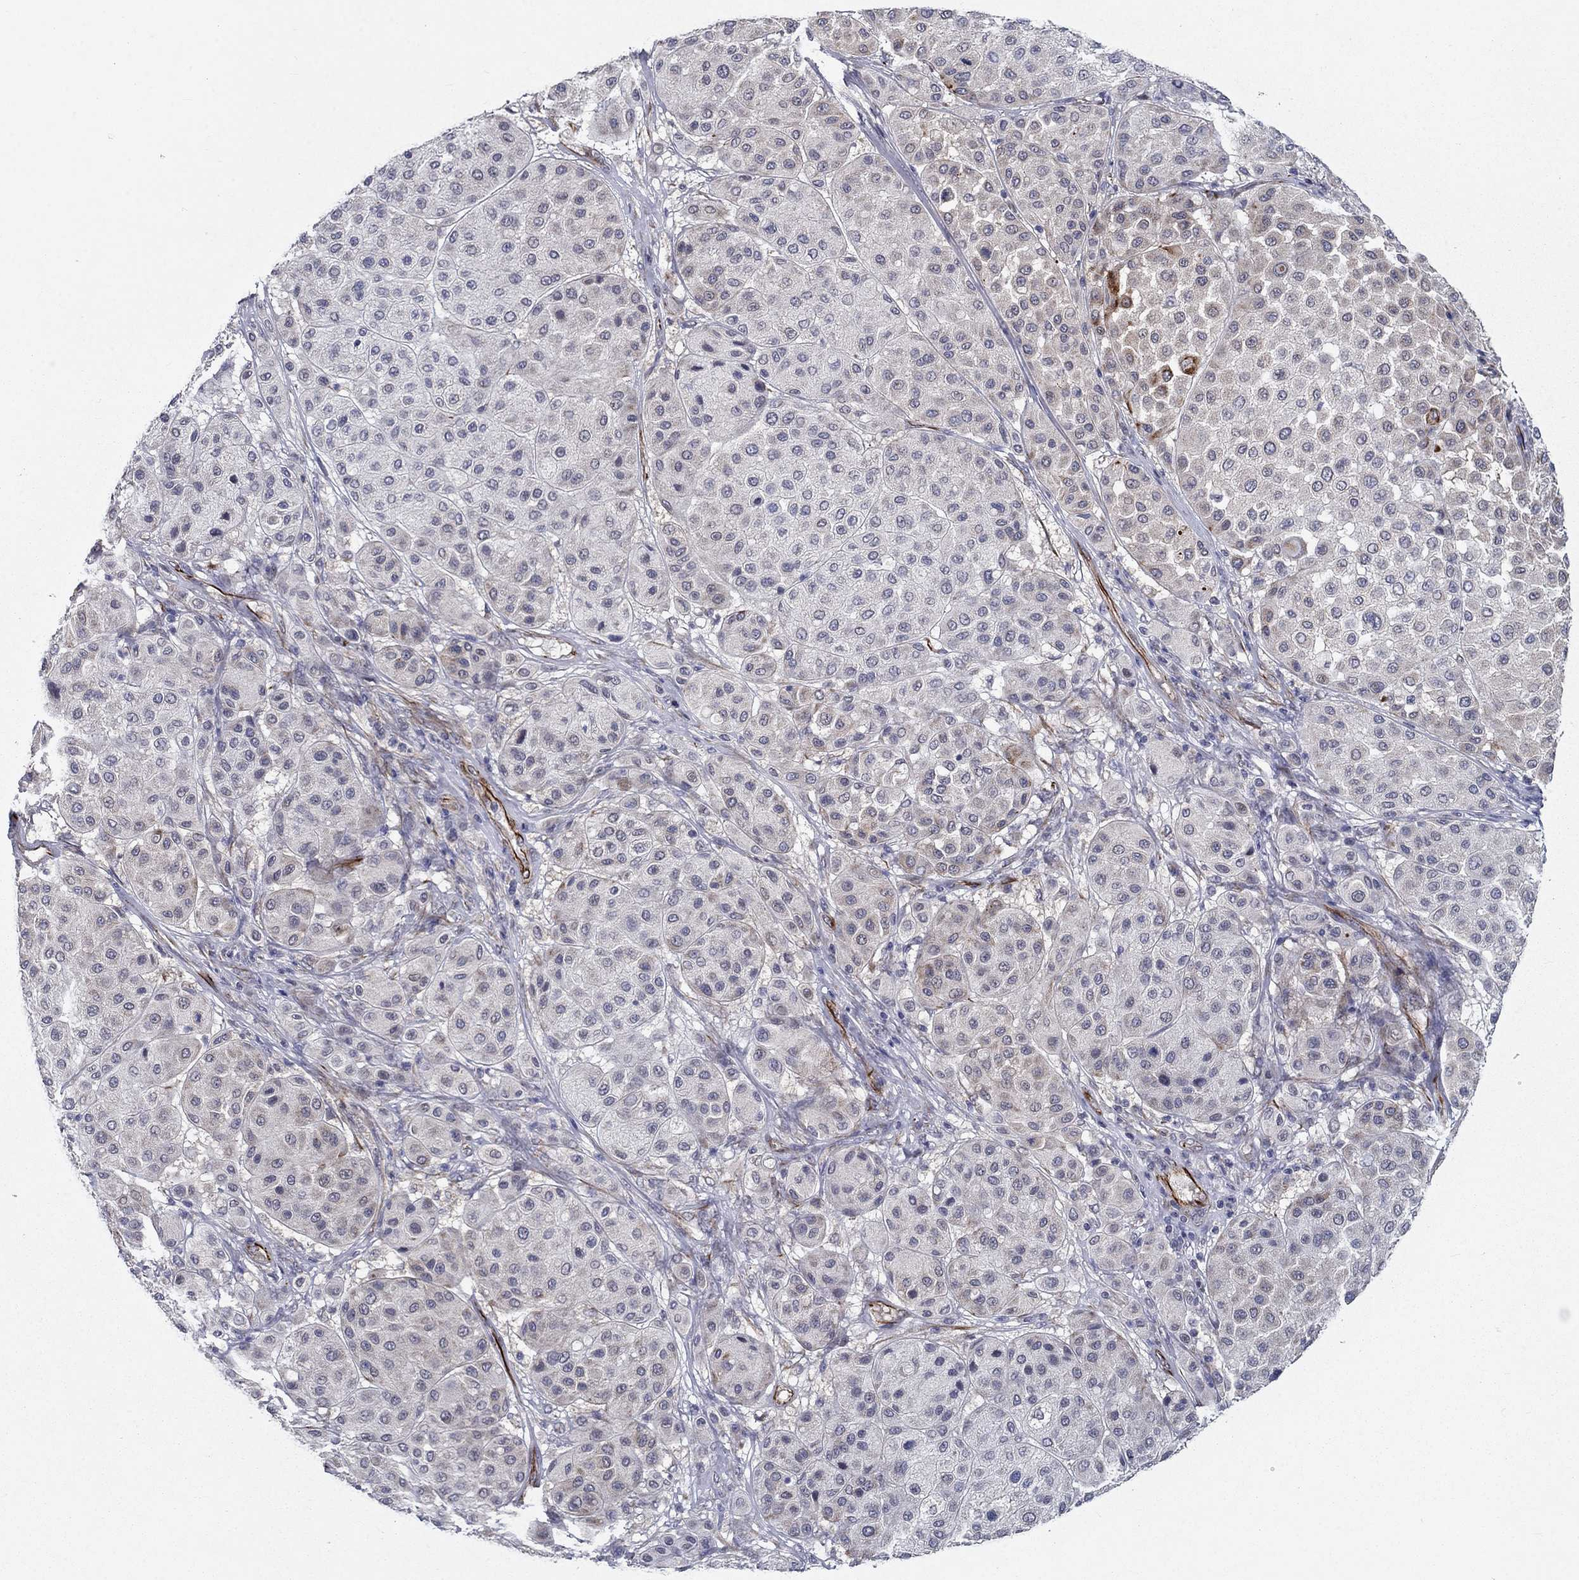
{"staining": {"intensity": "moderate", "quantity": "<25%", "location": "cytoplasmic/membranous"}, "tissue": "melanoma", "cell_type": "Tumor cells", "image_type": "cancer", "snomed": [{"axis": "morphology", "description": "Malignant melanoma, Metastatic site"}, {"axis": "topography", "description": "Smooth muscle"}], "caption": "DAB immunohistochemical staining of malignant melanoma (metastatic site) shows moderate cytoplasmic/membranous protein staining in about <25% of tumor cells. The protein is stained brown, and the nuclei are stained in blue (DAB IHC with brightfield microscopy, high magnification).", "gene": "LACTB2", "patient": {"sex": "male", "age": 41}}